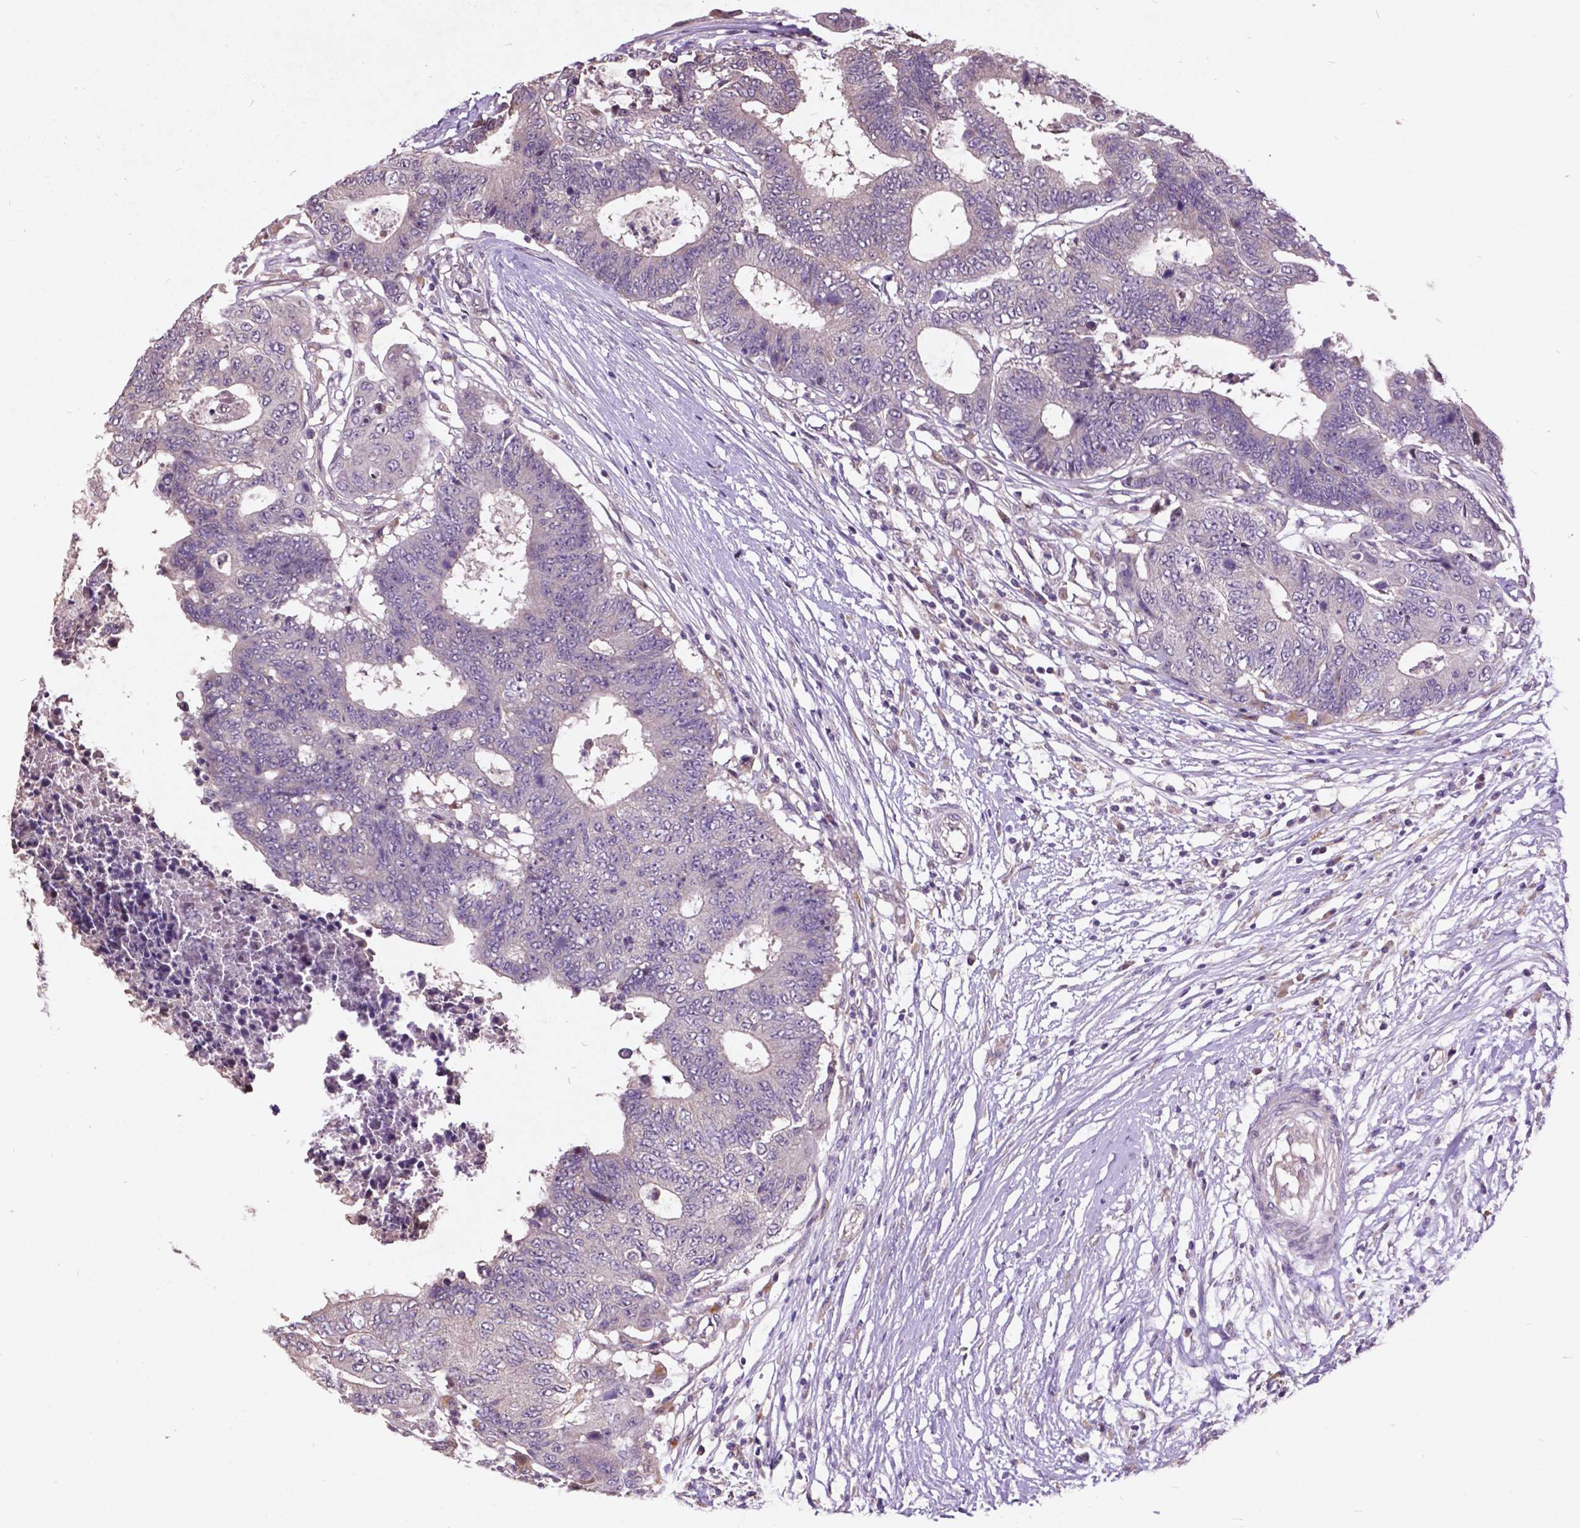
{"staining": {"intensity": "negative", "quantity": "none", "location": "none"}, "tissue": "colorectal cancer", "cell_type": "Tumor cells", "image_type": "cancer", "snomed": [{"axis": "morphology", "description": "Adenocarcinoma, NOS"}, {"axis": "topography", "description": "Colon"}], "caption": "Tumor cells show no significant positivity in colorectal cancer (adenocarcinoma).", "gene": "AP1S3", "patient": {"sex": "female", "age": 48}}